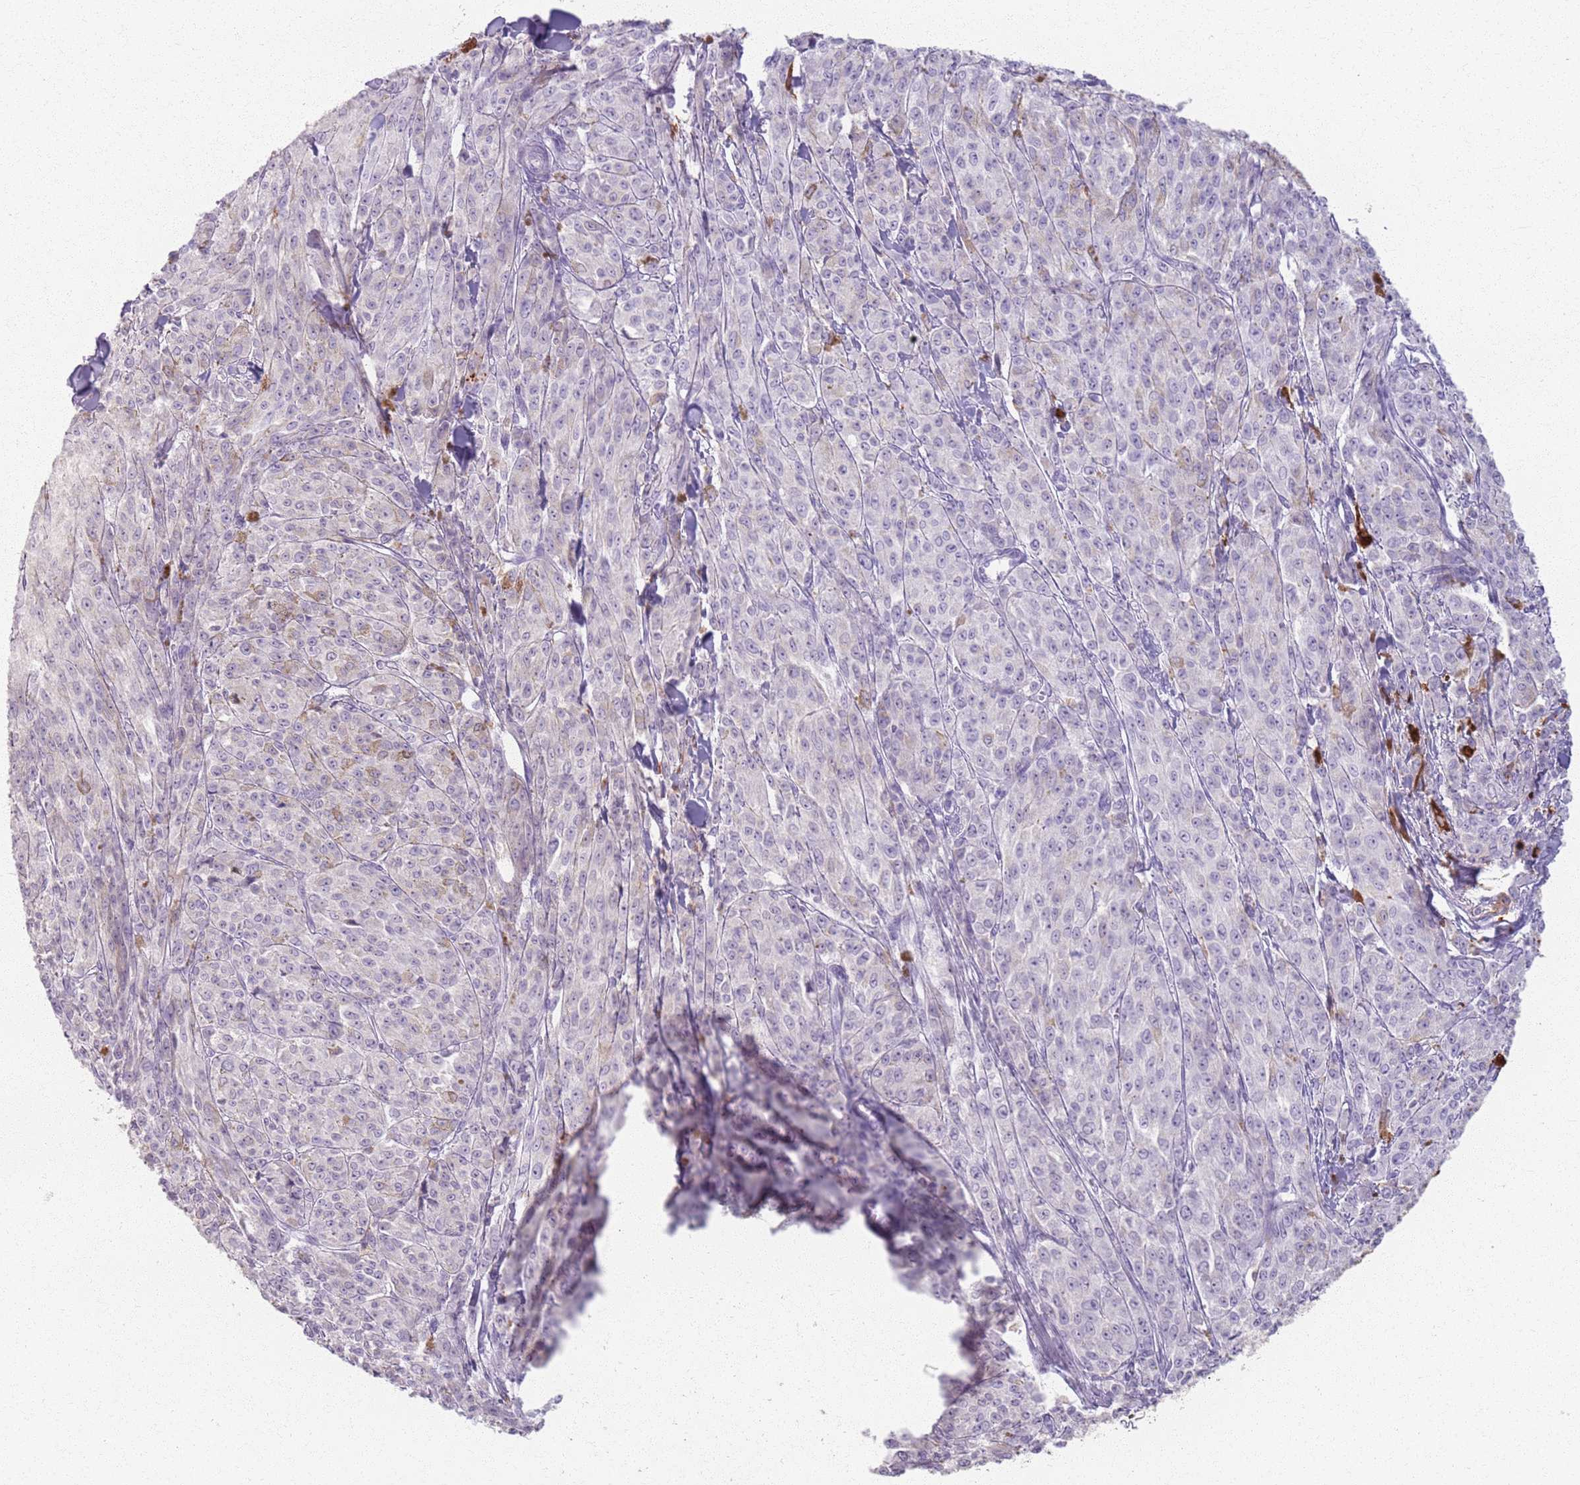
{"staining": {"intensity": "negative", "quantity": "none", "location": "none"}, "tissue": "melanoma", "cell_type": "Tumor cells", "image_type": "cancer", "snomed": [{"axis": "morphology", "description": "Malignant melanoma, NOS"}, {"axis": "topography", "description": "Skin"}], "caption": "Immunohistochemical staining of human melanoma shows no significant positivity in tumor cells.", "gene": "GDPGP1", "patient": {"sex": "female", "age": 52}}